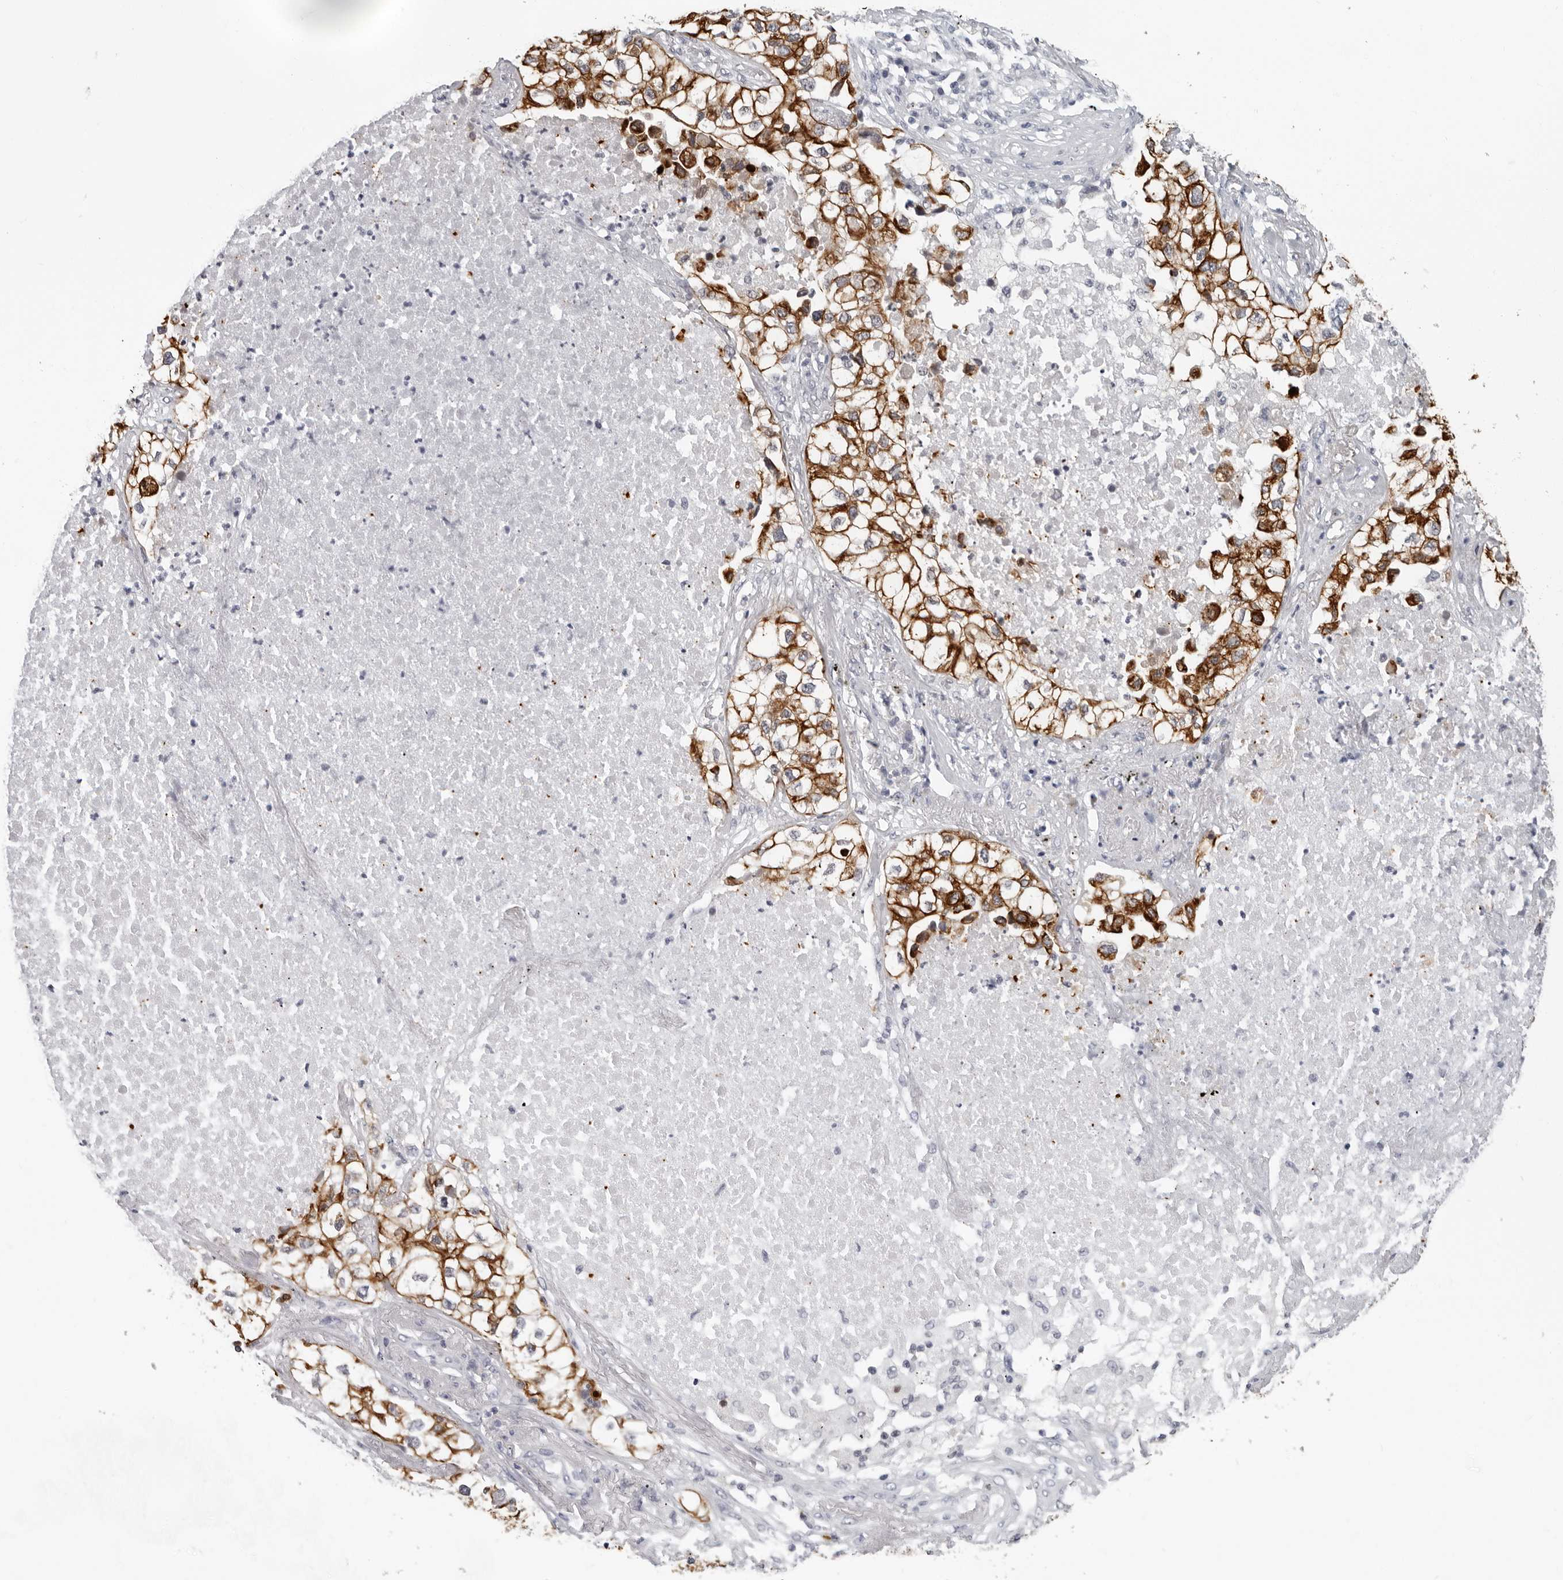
{"staining": {"intensity": "strong", "quantity": ">75%", "location": "cytoplasmic/membranous"}, "tissue": "lung cancer", "cell_type": "Tumor cells", "image_type": "cancer", "snomed": [{"axis": "morphology", "description": "Adenocarcinoma, NOS"}, {"axis": "topography", "description": "Lung"}], "caption": "The micrograph reveals a brown stain indicating the presence of a protein in the cytoplasmic/membranous of tumor cells in lung cancer.", "gene": "CCDC28B", "patient": {"sex": "male", "age": 63}}